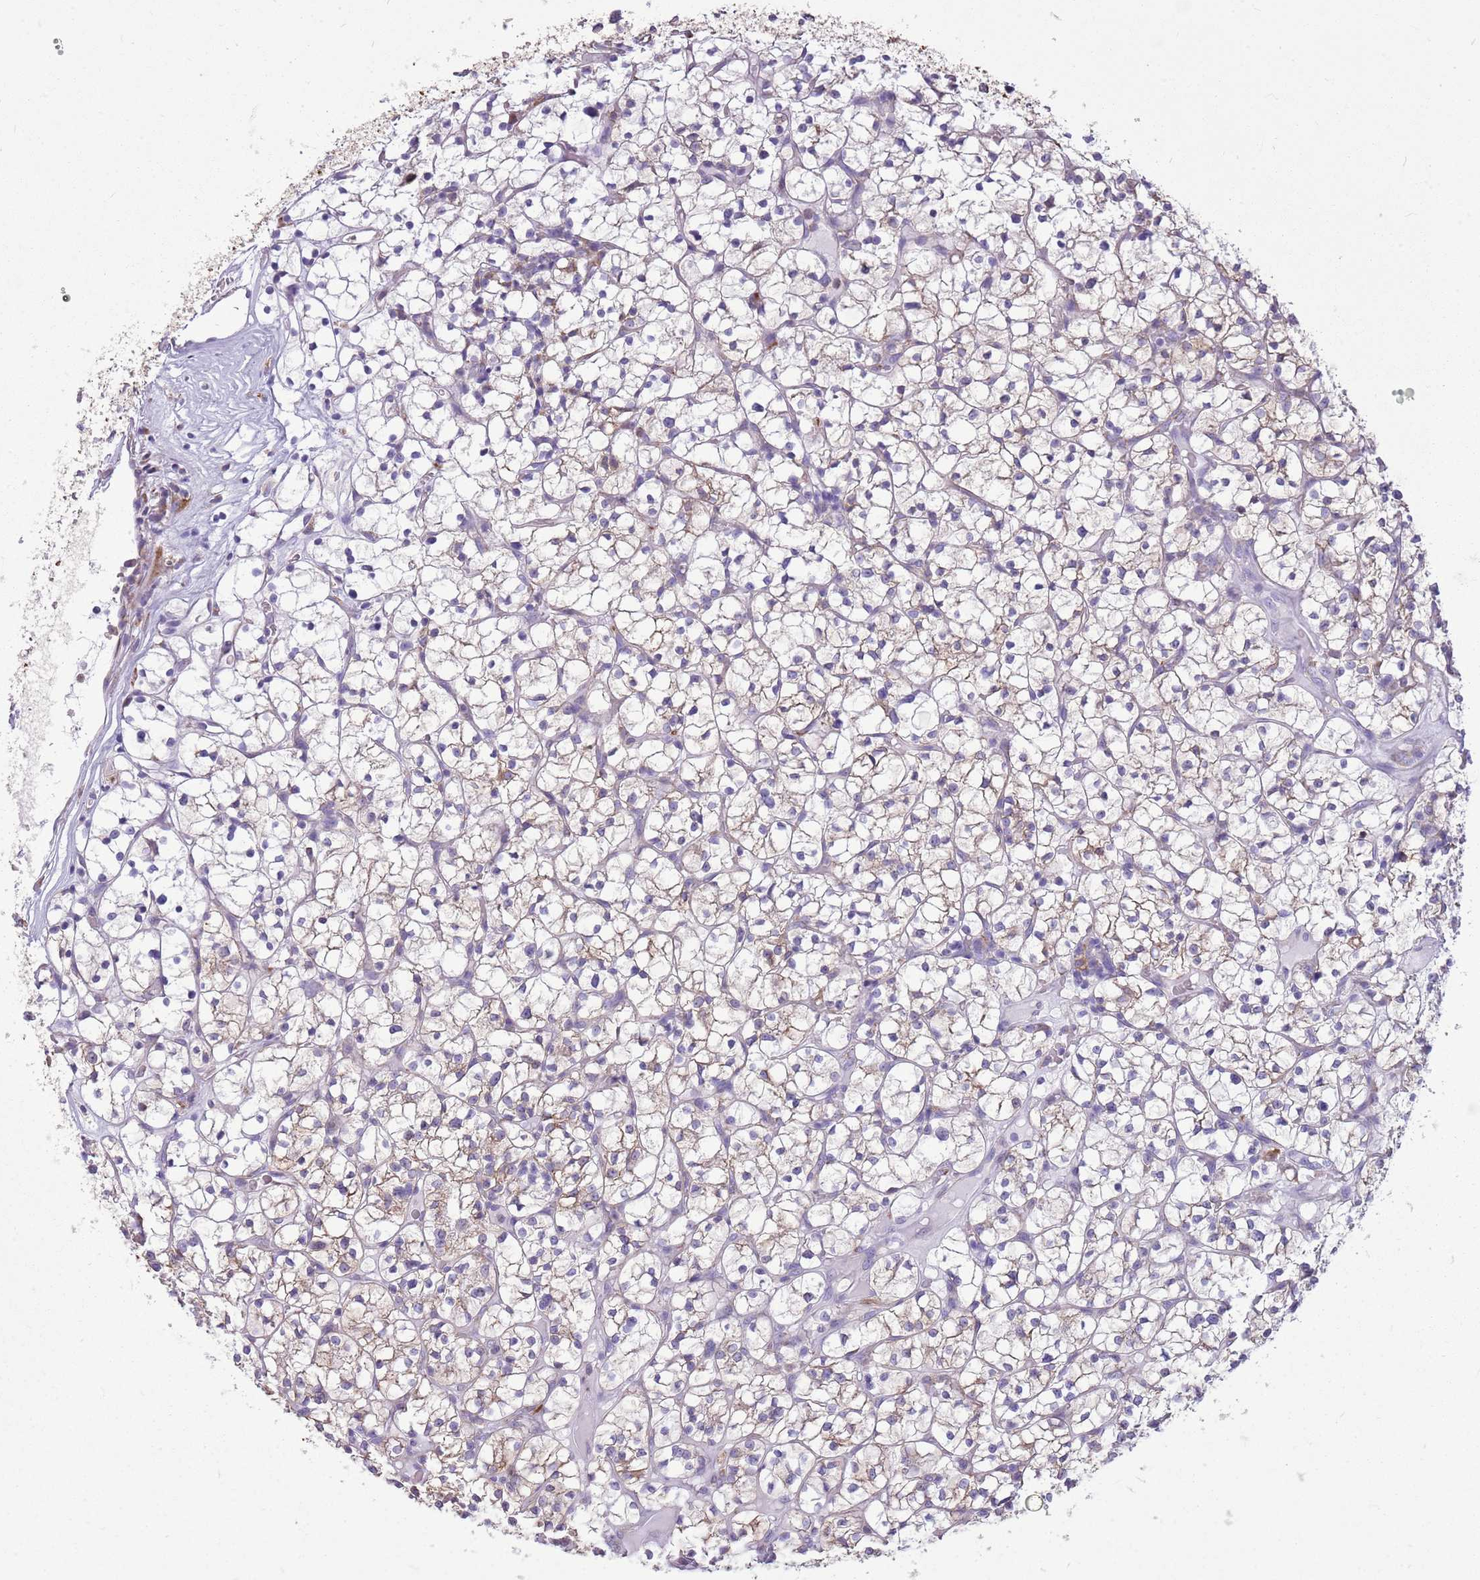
{"staining": {"intensity": "weak", "quantity": "25%-75%", "location": "cytoplasmic/membranous"}, "tissue": "renal cancer", "cell_type": "Tumor cells", "image_type": "cancer", "snomed": [{"axis": "morphology", "description": "Adenocarcinoma, NOS"}, {"axis": "topography", "description": "Kidney"}], "caption": "The immunohistochemical stain highlights weak cytoplasmic/membranous expression in tumor cells of renal adenocarcinoma tissue.", "gene": "KCTD19", "patient": {"sex": "female", "age": 64}}